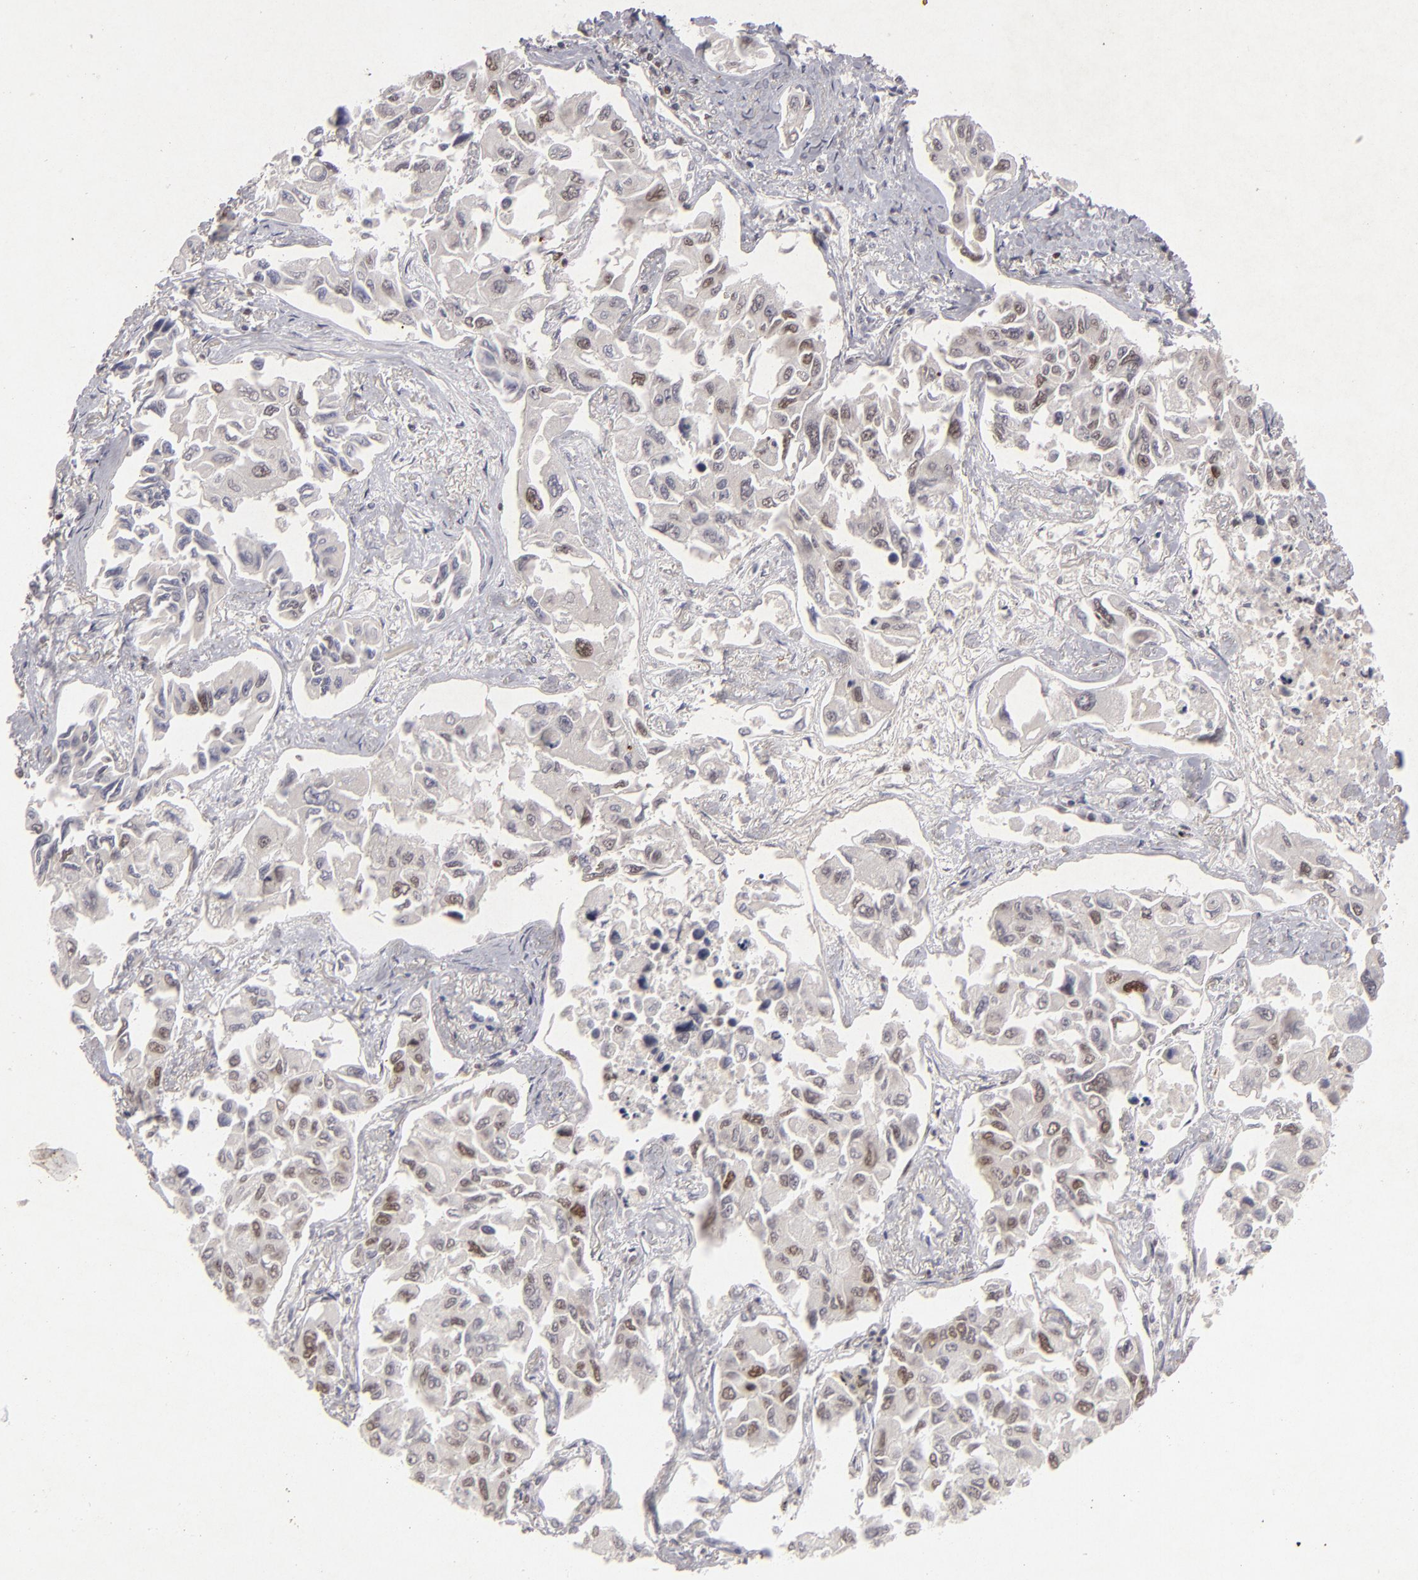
{"staining": {"intensity": "moderate", "quantity": "25%-75%", "location": "nuclear"}, "tissue": "lung cancer", "cell_type": "Tumor cells", "image_type": "cancer", "snomed": [{"axis": "morphology", "description": "Adenocarcinoma, NOS"}, {"axis": "topography", "description": "Lung"}], "caption": "IHC histopathology image of neoplastic tissue: human lung adenocarcinoma stained using immunohistochemistry (IHC) demonstrates medium levels of moderate protein expression localized specifically in the nuclear of tumor cells, appearing as a nuclear brown color.", "gene": "FEN1", "patient": {"sex": "male", "age": 64}}